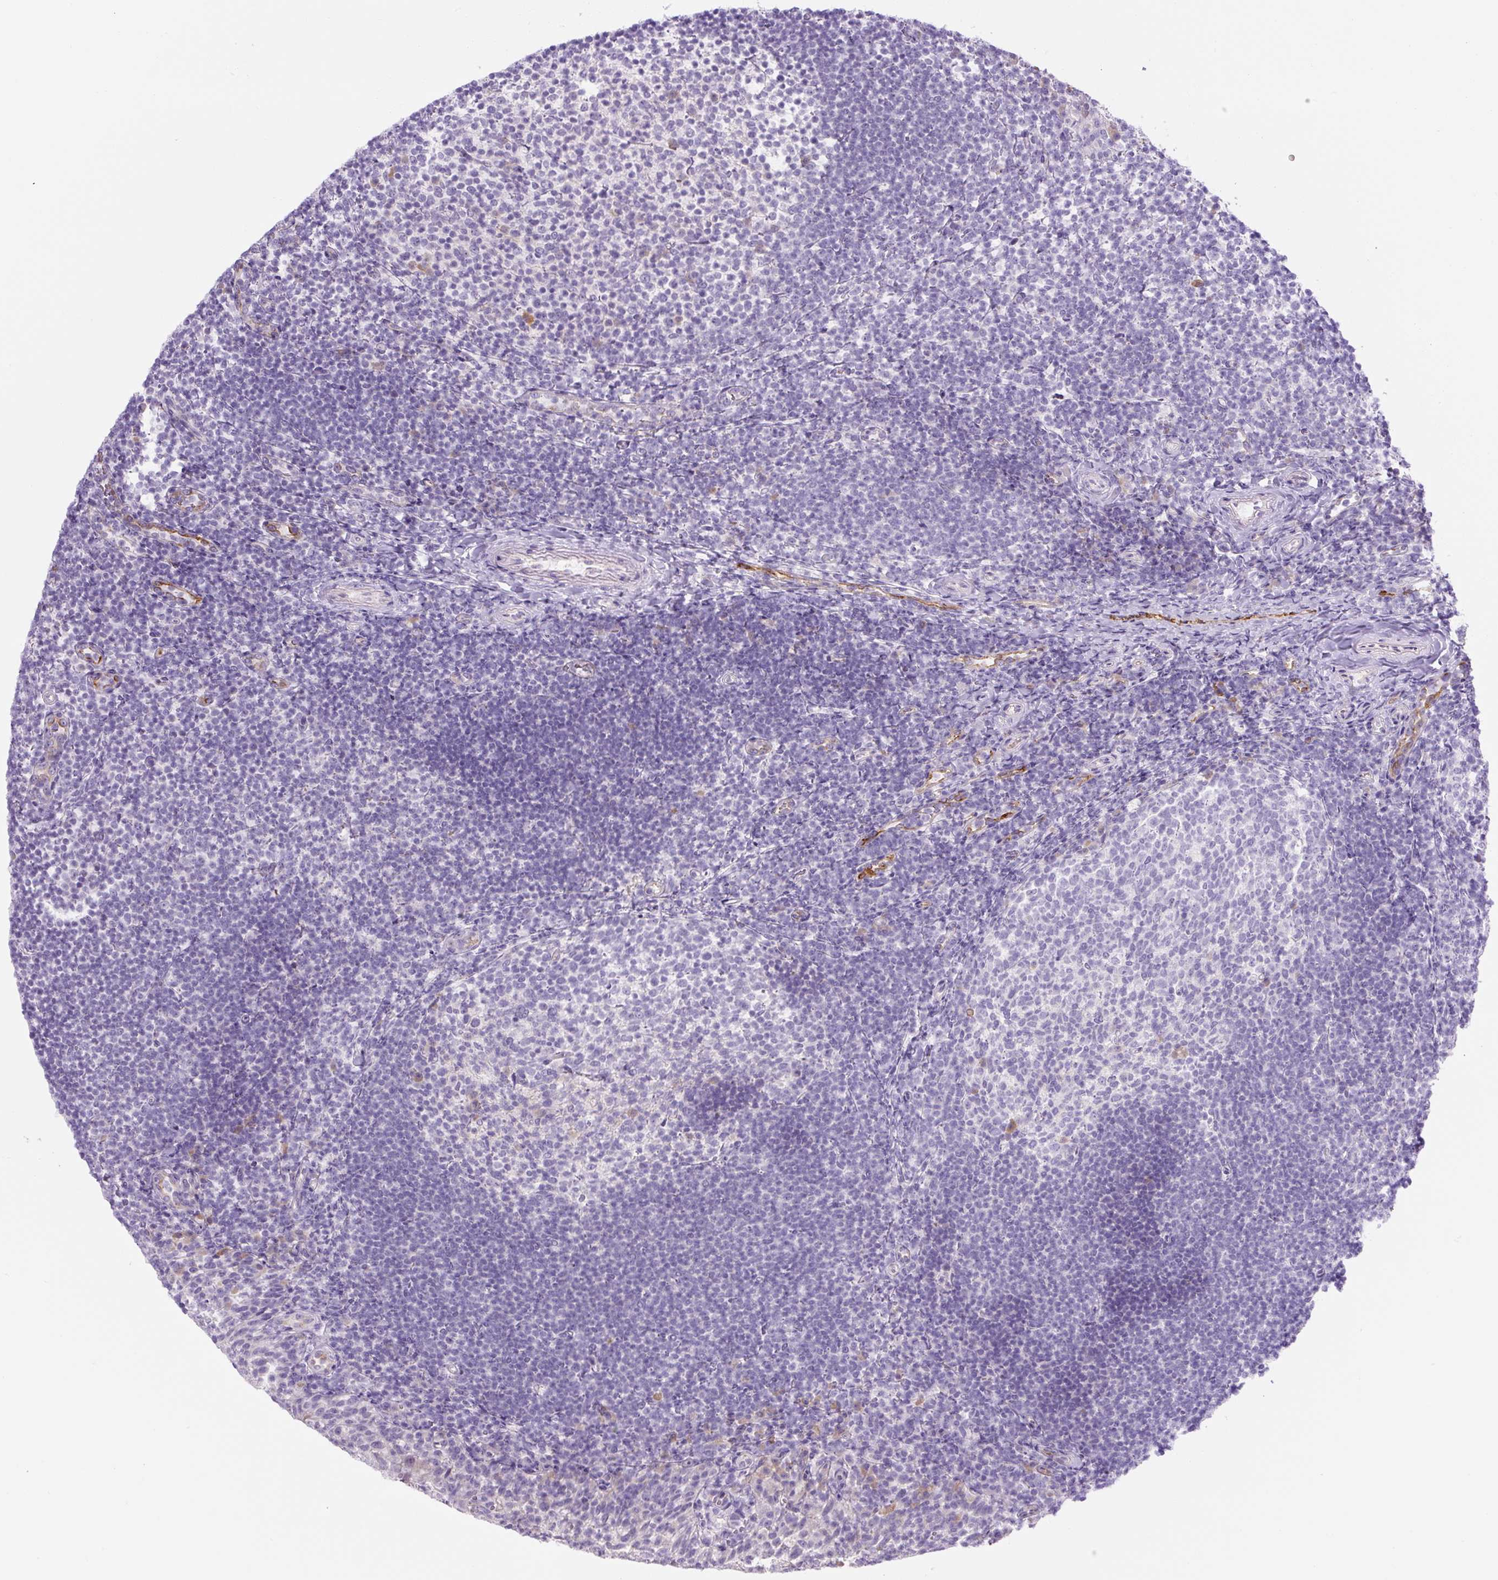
{"staining": {"intensity": "negative", "quantity": "none", "location": "none"}, "tissue": "tonsil", "cell_type": "Germinal center cells", "image_type": "normal", "snomed": [{"axis": "morphology", "description": "Normal tissue, NOS"}, {"axis": "topography", "description": "Tonsil"}], "caption": "A high-resolution photomicrograph shows immunohistochemistry staining of benign tonsil, which reveals no significant staining in germinal center cells.", "gene": "RSPO4", "patient": {"sex": "female", "age": 10}}